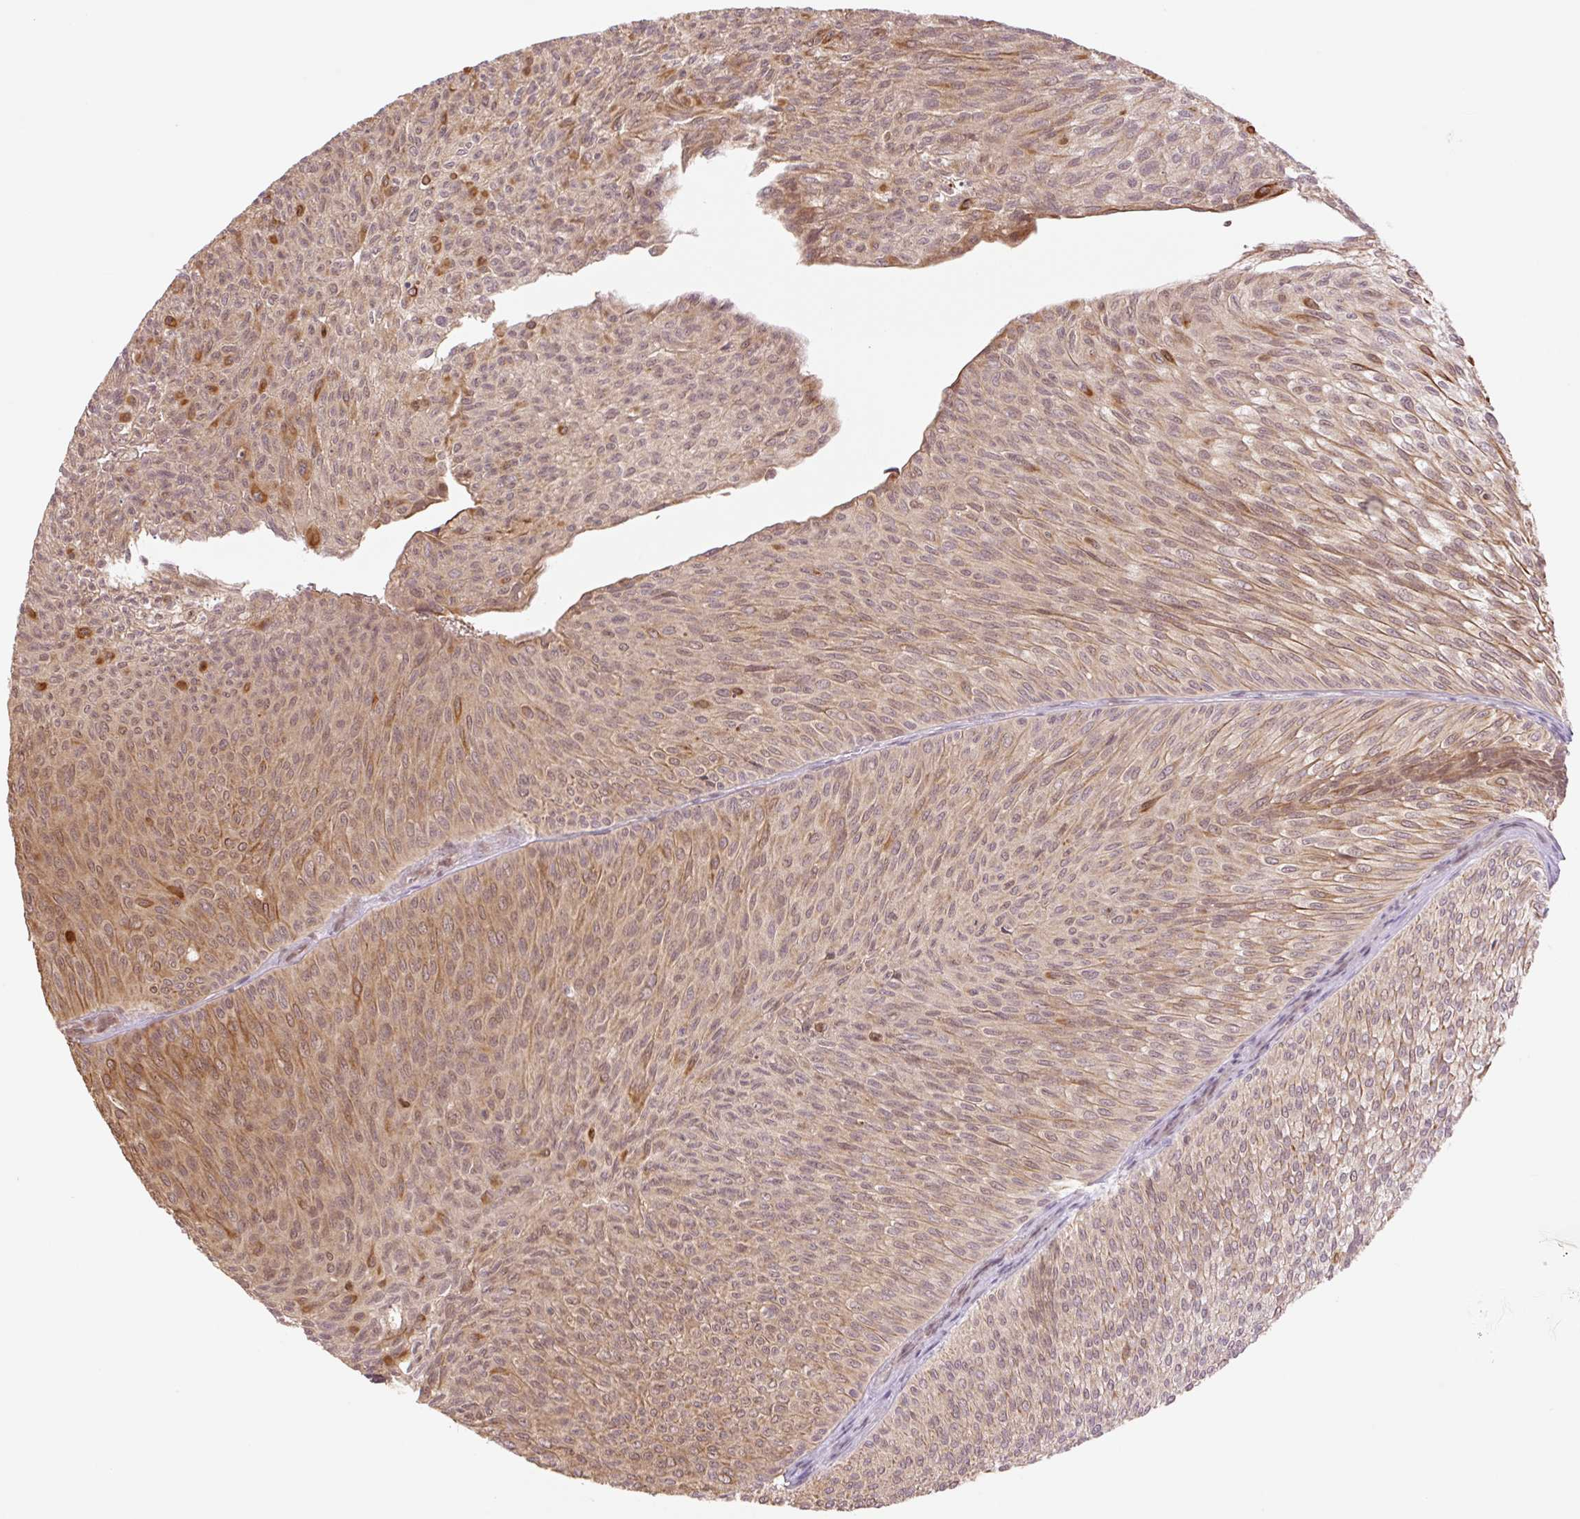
{"staining": {"intensity": "moderate", "quantity": ">75%", "location": "cytoplasmic/membranous"}, "tissue": "urothelial cancer", "cell_type": "Tumor cells", "image_type": "cancer", "snomed": [{"axis": "morphology", "description": "Urothelial carcinoma, Low grade"}, {"axis": "topography", "description": "Urinary bladder"}], "caption": "The histopathology image shows a brown stain indicating the presence of a protein in the cytoplasmic/membranous of tumor cells in urothelial cancer.", "gene": "YJU2B", "patient": {"sex": "male", "age": 91}}